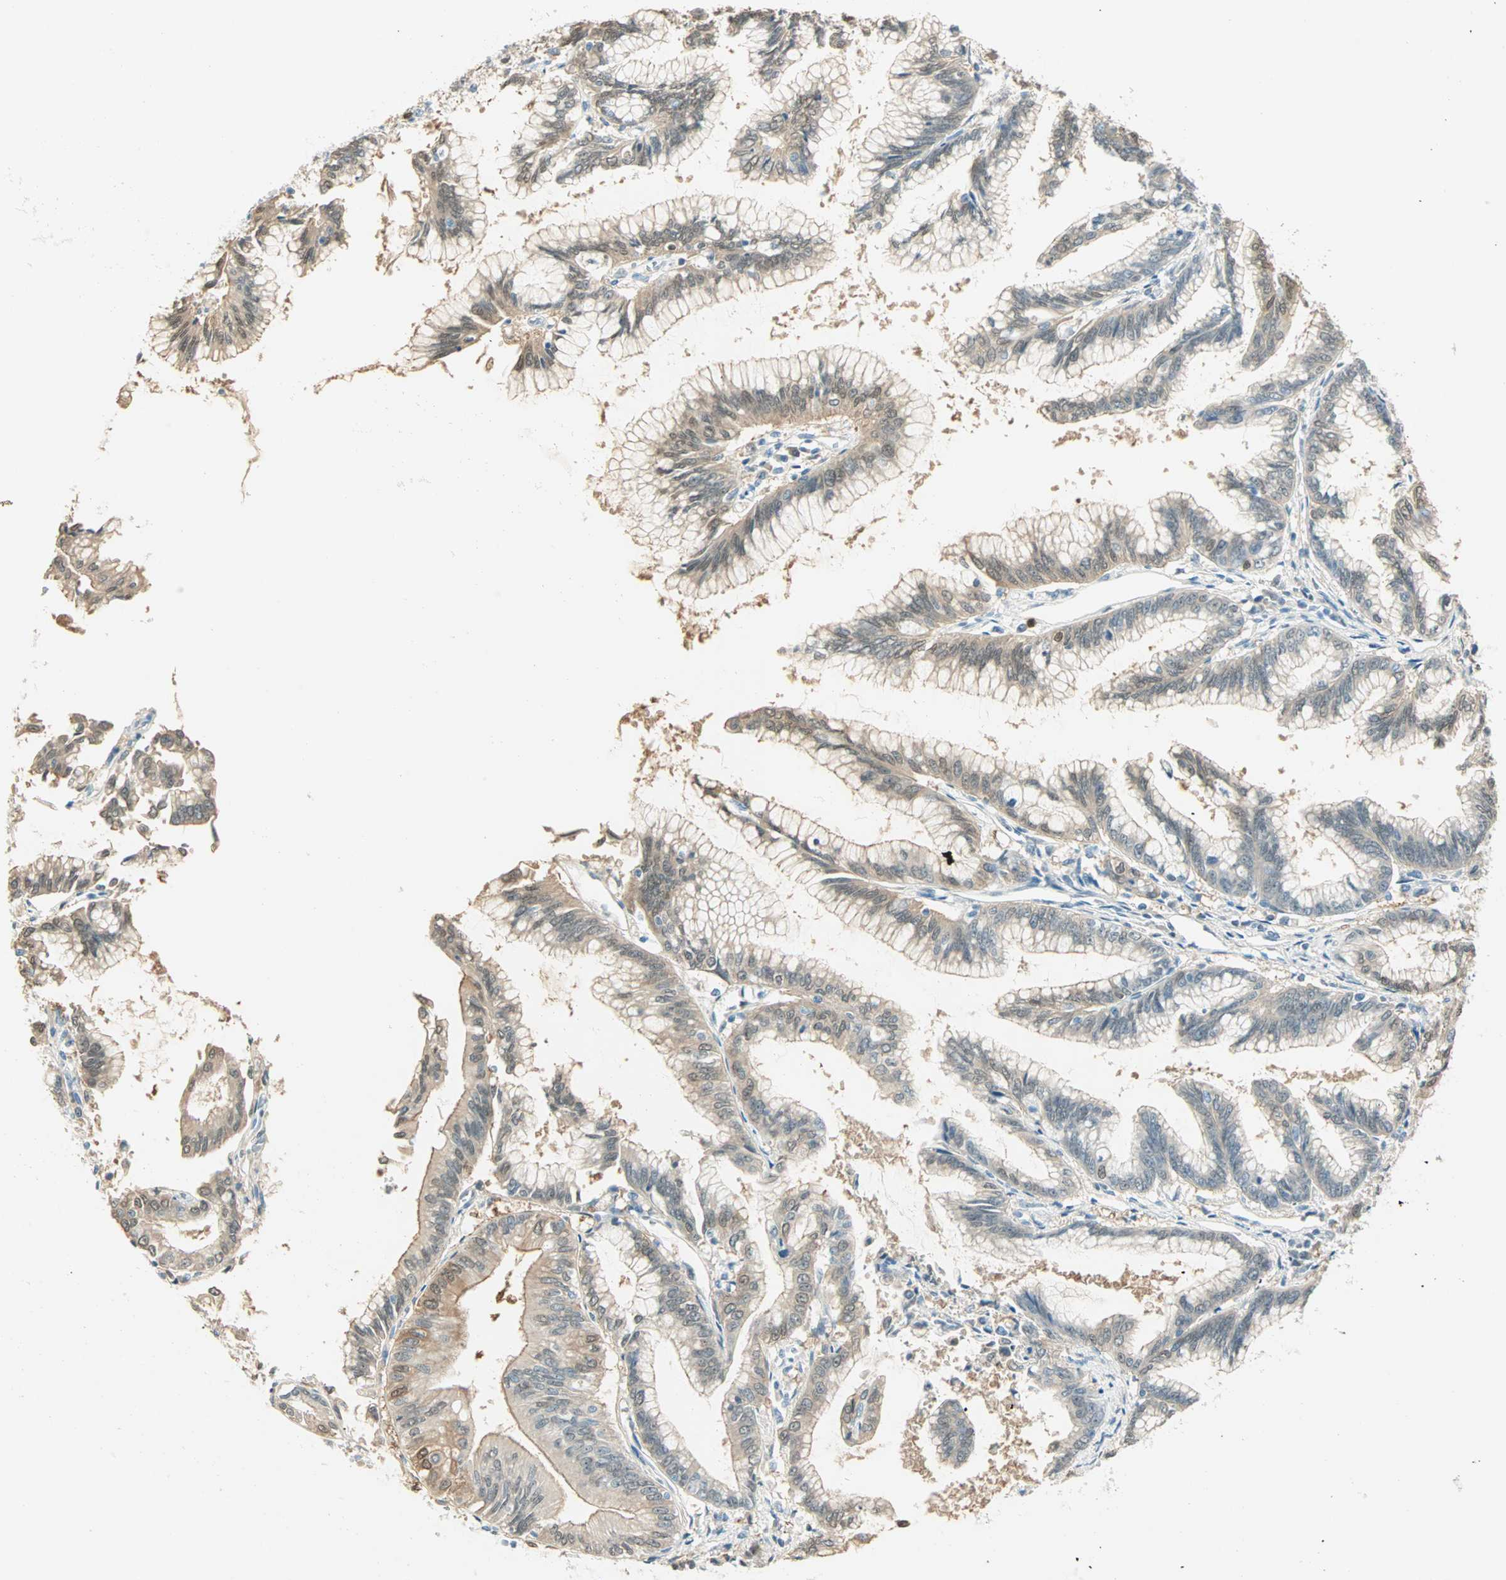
{"staining": {"intensity": "moderate", "quantity": "25%-75%", "location": "cytoplasmic/membranous,nuclear"}, "tissue": "pancreatic cancer", "cell_type": "Tumor cells", "image_type": "cancer", "snomed": [{"axis": "morphology", "description": "Adenocarcinoma, NOS"}, {"axis": "topography", "description": "Pancreas"}], "caption": "Tumor cells demonstrate medium levels of moderate cytoplasmic/membranous and nuclear expression in about 25%-75% of cells in human pancreatic adenocarcinoma. The protein of interest is stained brown, and the nuclei are stained in blue (DAB IHC with brightfield microscopy, high magnification).", "gene": "S100A1", "patient": {"sex": "female", "age": 64}}